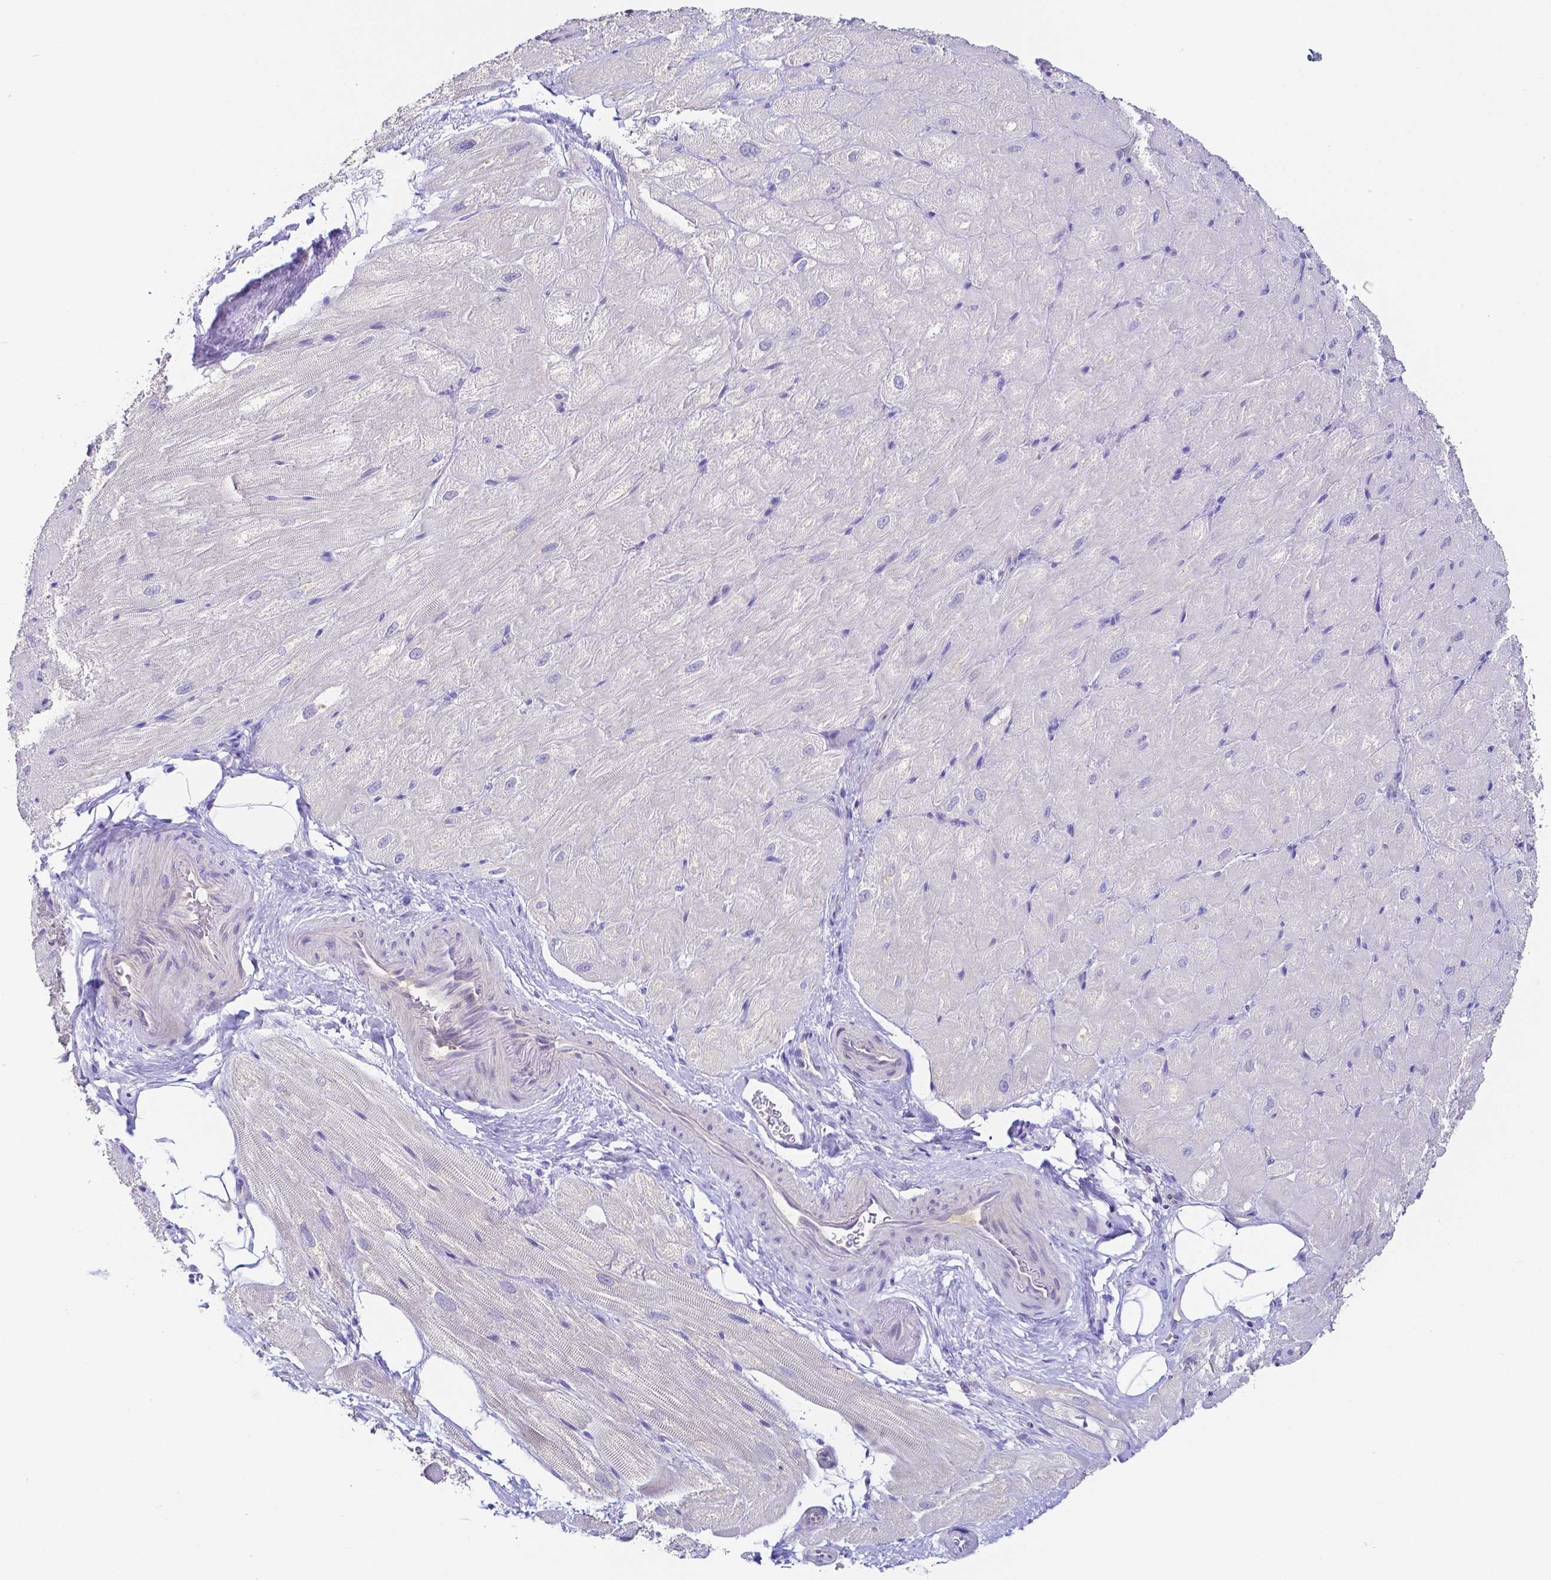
{"staining": {"intensity": "negative", "quantity": "none", "location": "none"}, "tissue": "heart muscle", "cell_type": "Cardiomyocytes", "image_type": "normal", "snomed": [{"axis": "morphology", "description": "Normal tissue, NOS"}, {"axis": "topography", "description": "Heart"}], "caption": "Immunohistochemical staining of benign human heart muscle shows no significant positivity in cardiomyocytes.", "gene": "PKP3", "patient": {"sex": "male", "age": 62}}